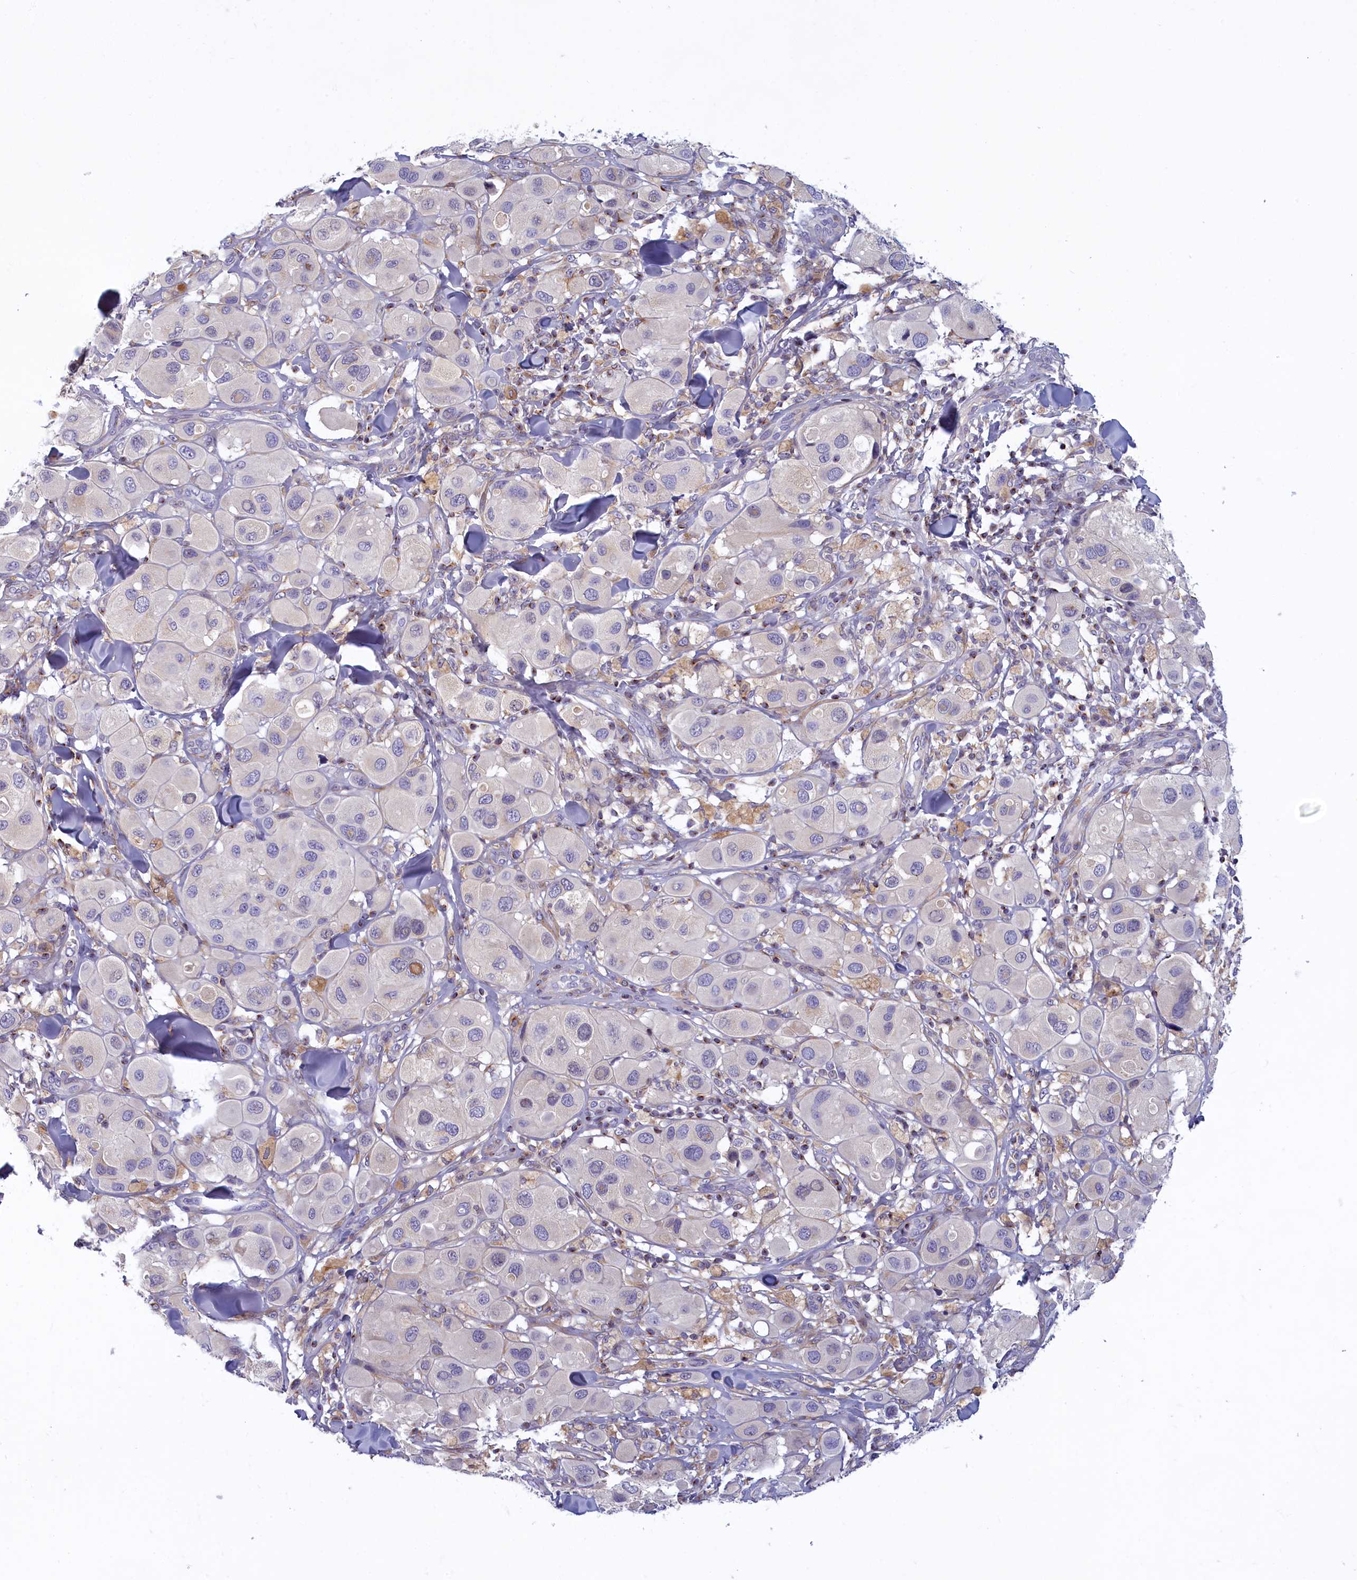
{"staining": {"intensity": "negative", "quantity": "none", "location": "none"}, "tissue": "melanoma", "cell_type": "Tumor cells", "image_type": "cancer", "snomed": [{"axis": "morphology", "description": "Malignant melanoma, Metastatic site"}, {"axis": "topography", "description": "Skin"}], "caption": "IHC image of neoplastic tissue: malignant melanoma (metastatic site) stained with DAB (3,3'-diaminobenzidine) displays no significant protein positivity in tumor cells. Brightfield microscopy of immunohistochemistry stained with DAB (3,3'-diaminobenzidine) (brown) and hematoxylin (blue), captured at high magnification.", "gene": "NOL10", "patient": {"sex": "male", "age": 41}}